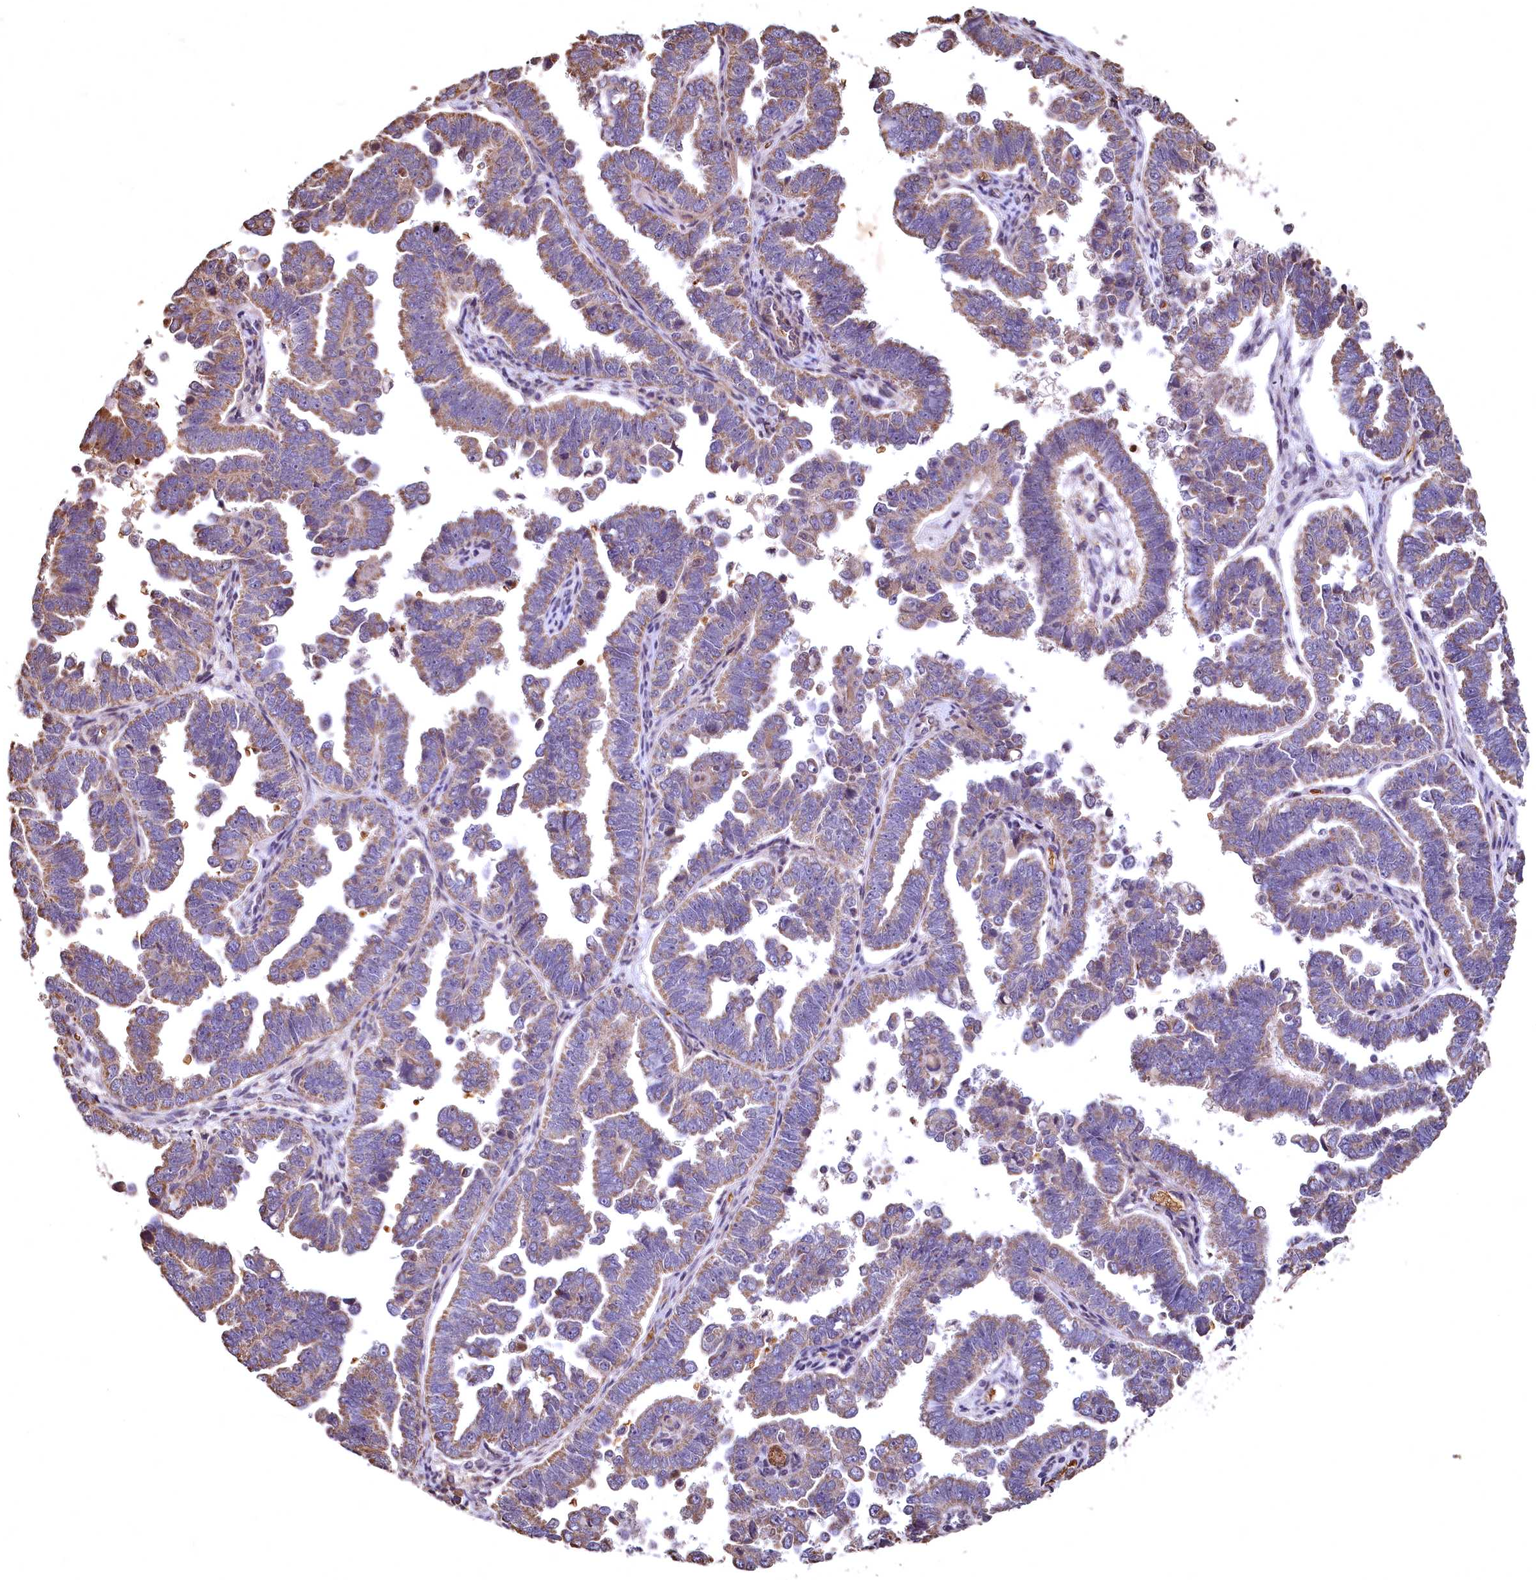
{"staining": {"intensity": "moderate", "quantity": ">75%", "location": "cytoplasmic/membranous"}, "tissue": "endometrial cancer", "cell_type": "Tumor cells", "image_type": "cancer", "snomed": [{"axis": "morphology", "description": "Adenocarcinoma, NOS"}, {"axis": "topography", "description": "Endometrium"}], "caption": "Immunohistochemistry of human endometrial adenocarcinoma reveals medium levels of moderate cytoplasmic/membranous staining in about >75% of tumor cells.", "gene": "SPTA1", "patient": {"sex": "female", "age": 75}}